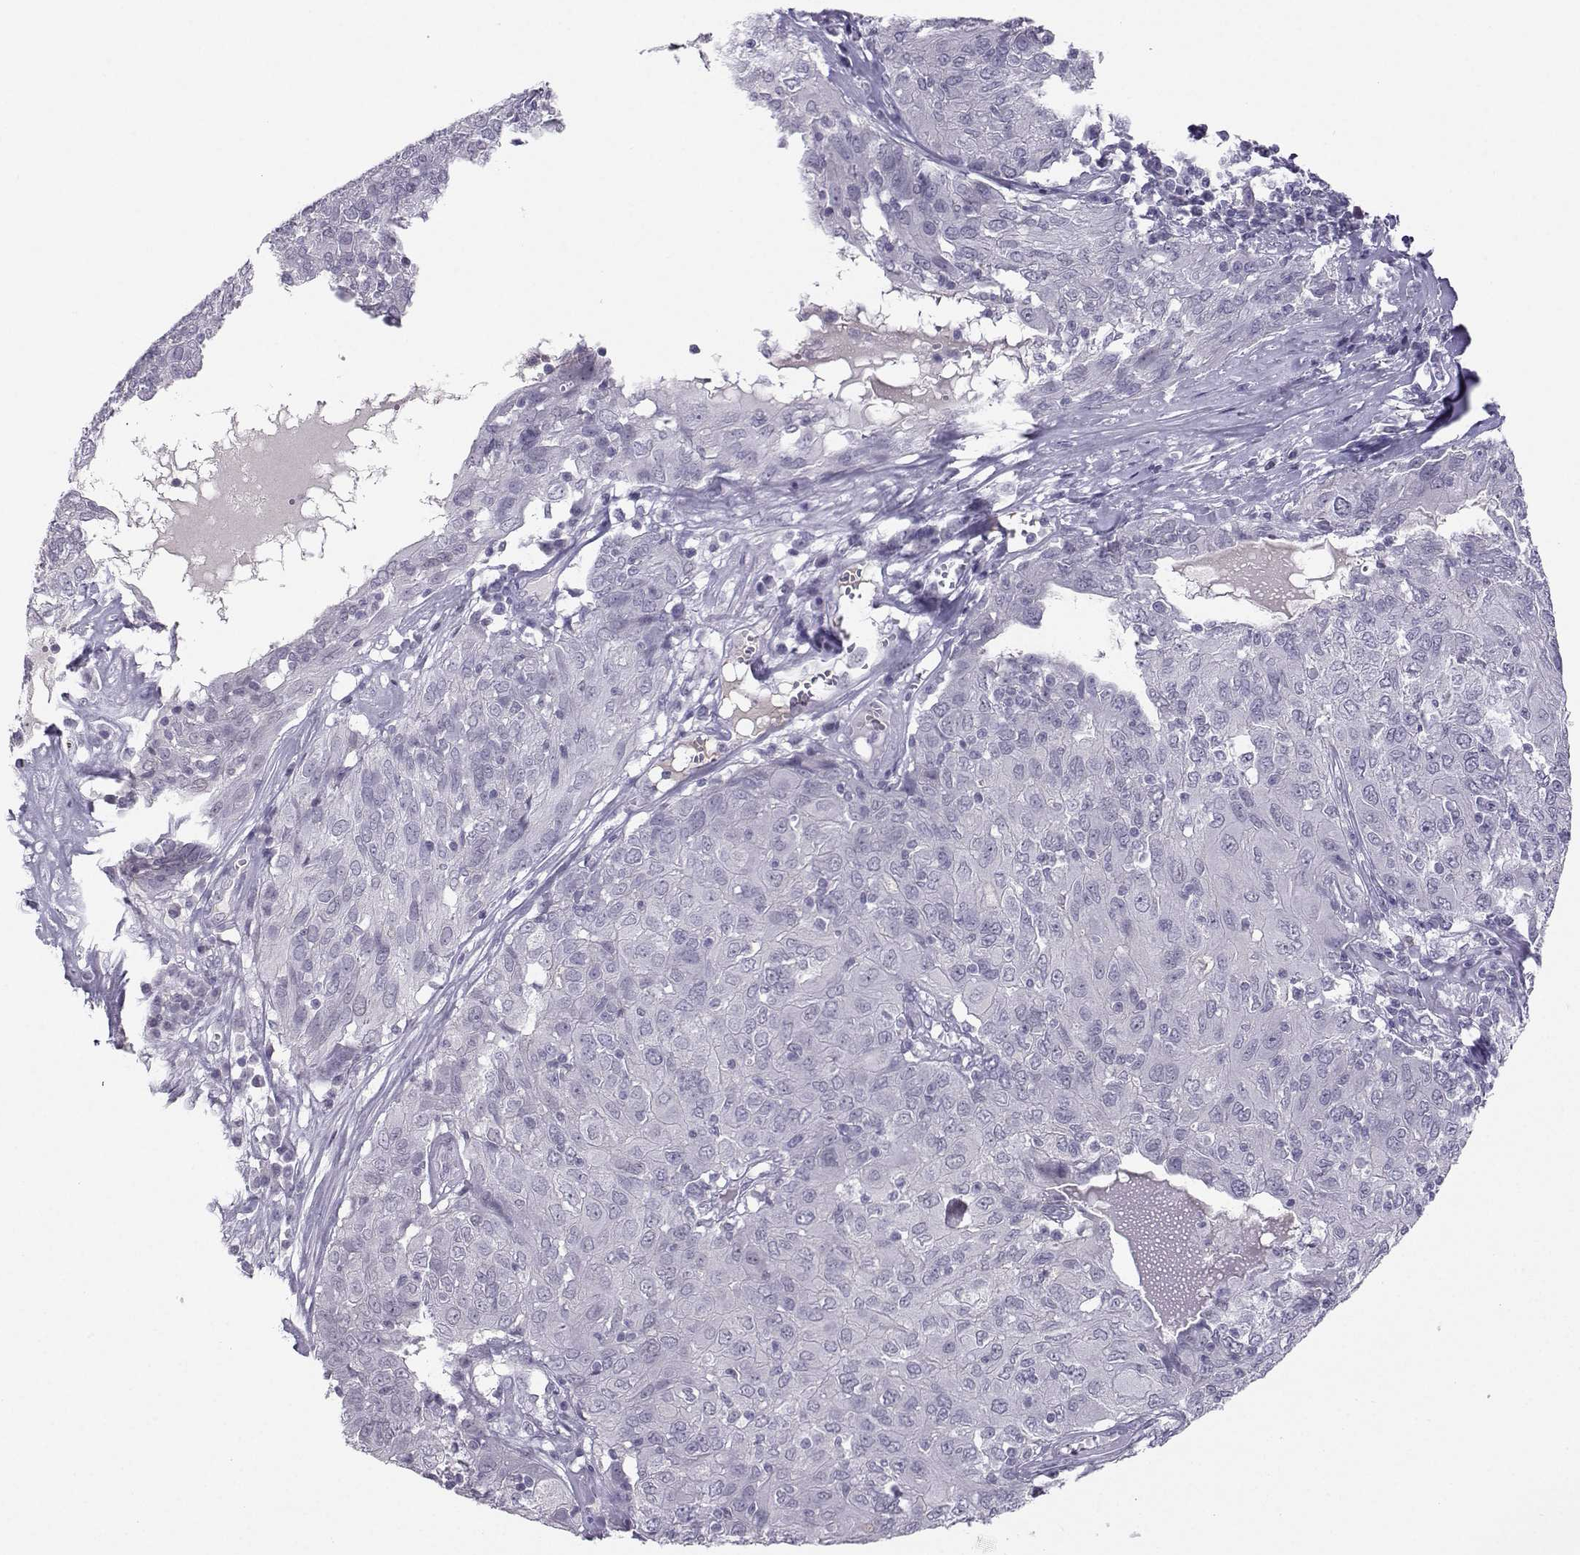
{"staining": {"intensity": "negative", "quantity": "none", "location": "none"}, "tissue": "ovarian cancer", "cell_type": "Tumor cells", "image_type": "cancer", "snomed": [{"axis": "morphology", "description": "Carcinoma, endometroid"}, {"axis": "topography", "description": "Ovary"}], "caption": "A photomicrograph of ovarian cancer stained for a protein reveals no brown staining in tumor cells.", "gene": "LHX1", "patient": {"sex": "female", "age": 50}}